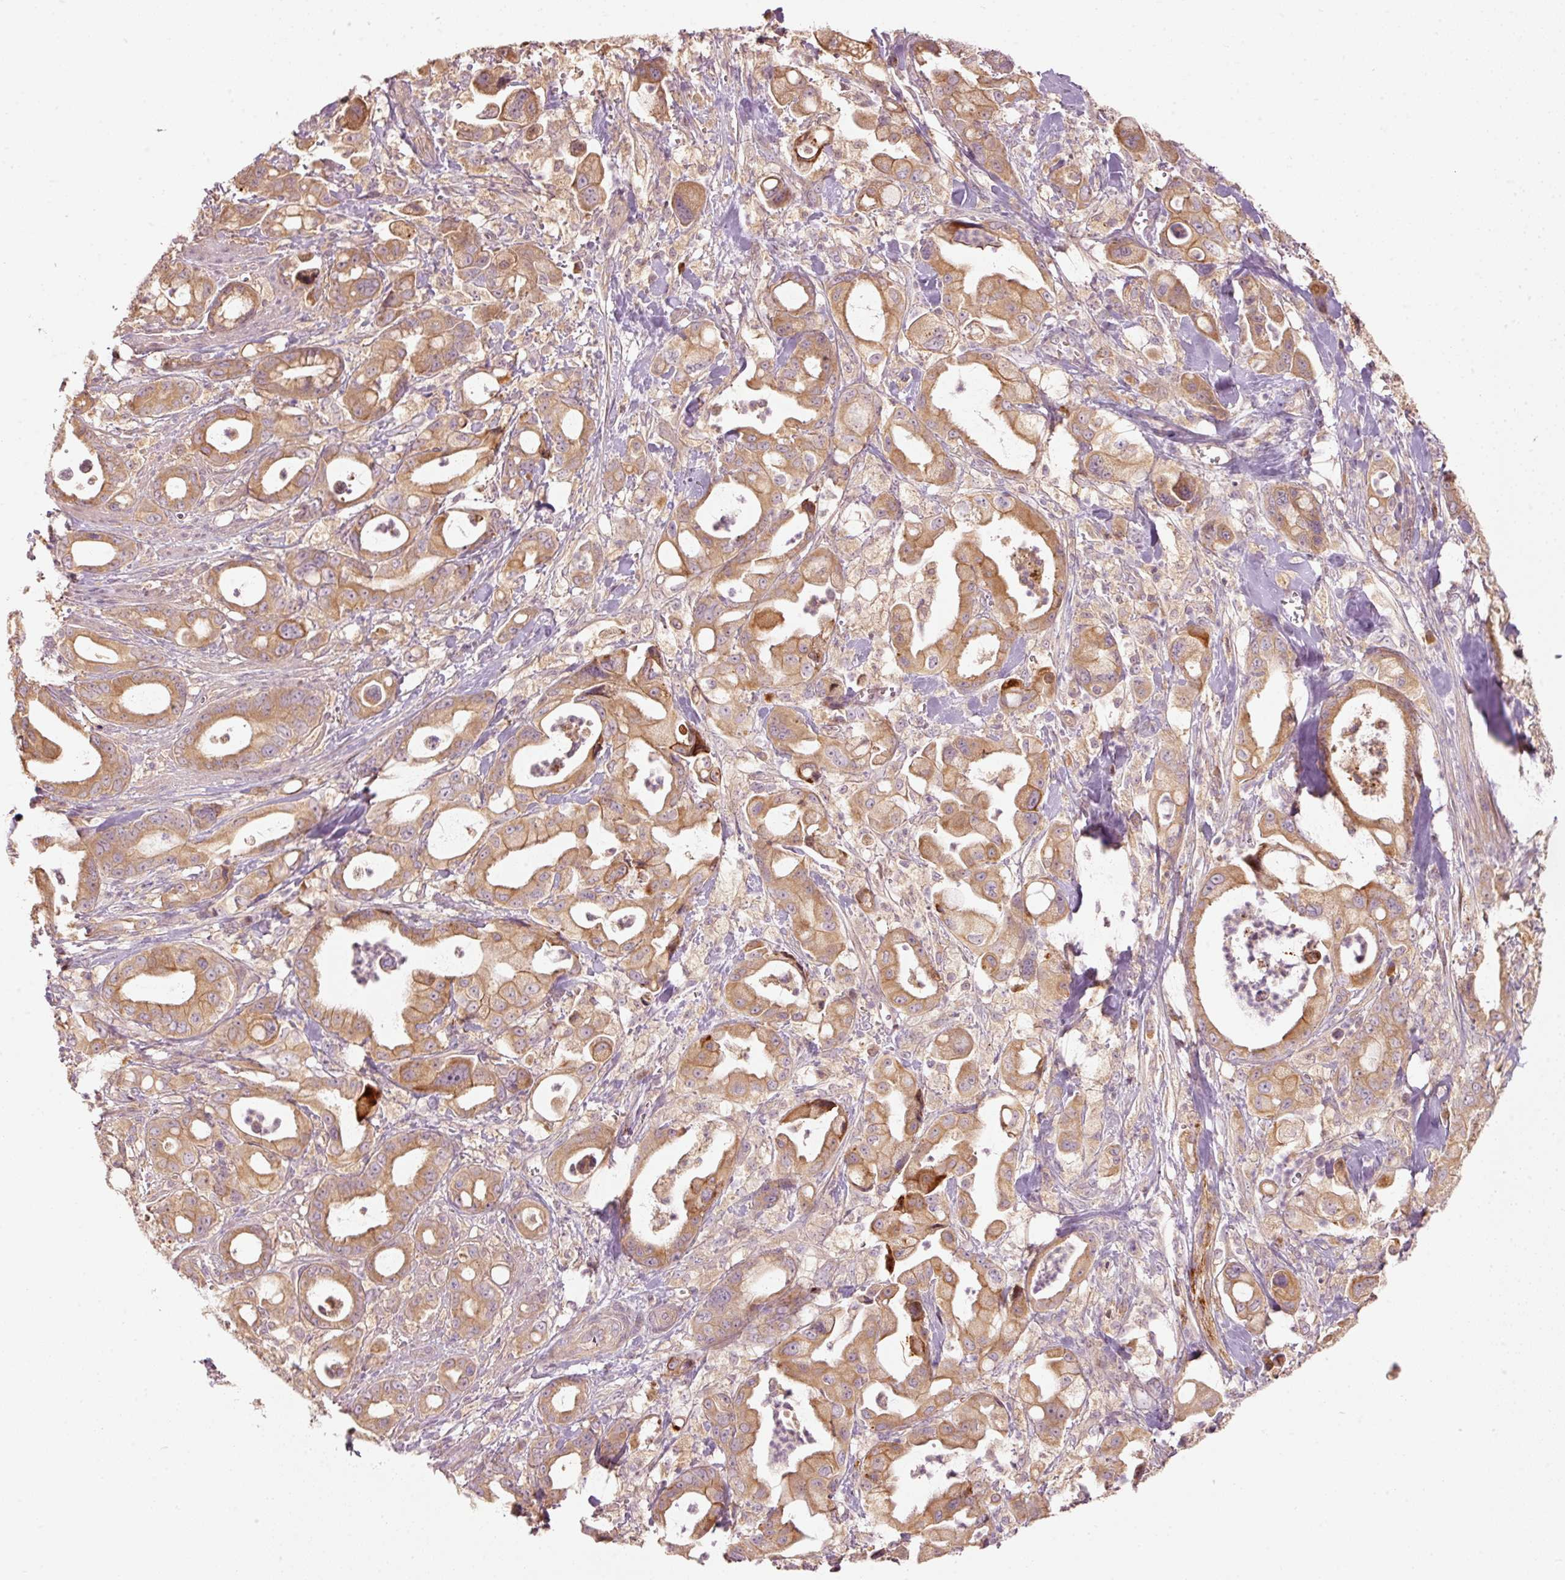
{"staining": {"intensity": "moderate", "quantity": ">75%", "location": "cytoplasmic/membranous"}, "tissue": "pancreatic cancer", "cell_type": "Tumor cells", "image_type": "cancer", "snomed": [{"axis": "morphology", "description": "Adenocarcinoma, NOS"}, {"axis": "topography", "description": "Pancreas"}], "caption": "Immunohistochemical staining of human pancreatic adenocarcinoma exhibits medium levels of moderate cytoplasmic/membranous expression in approximately >75% of tumor cells.", "gene": "MAP10", "patient": {"sex": "male", "age": 68}}